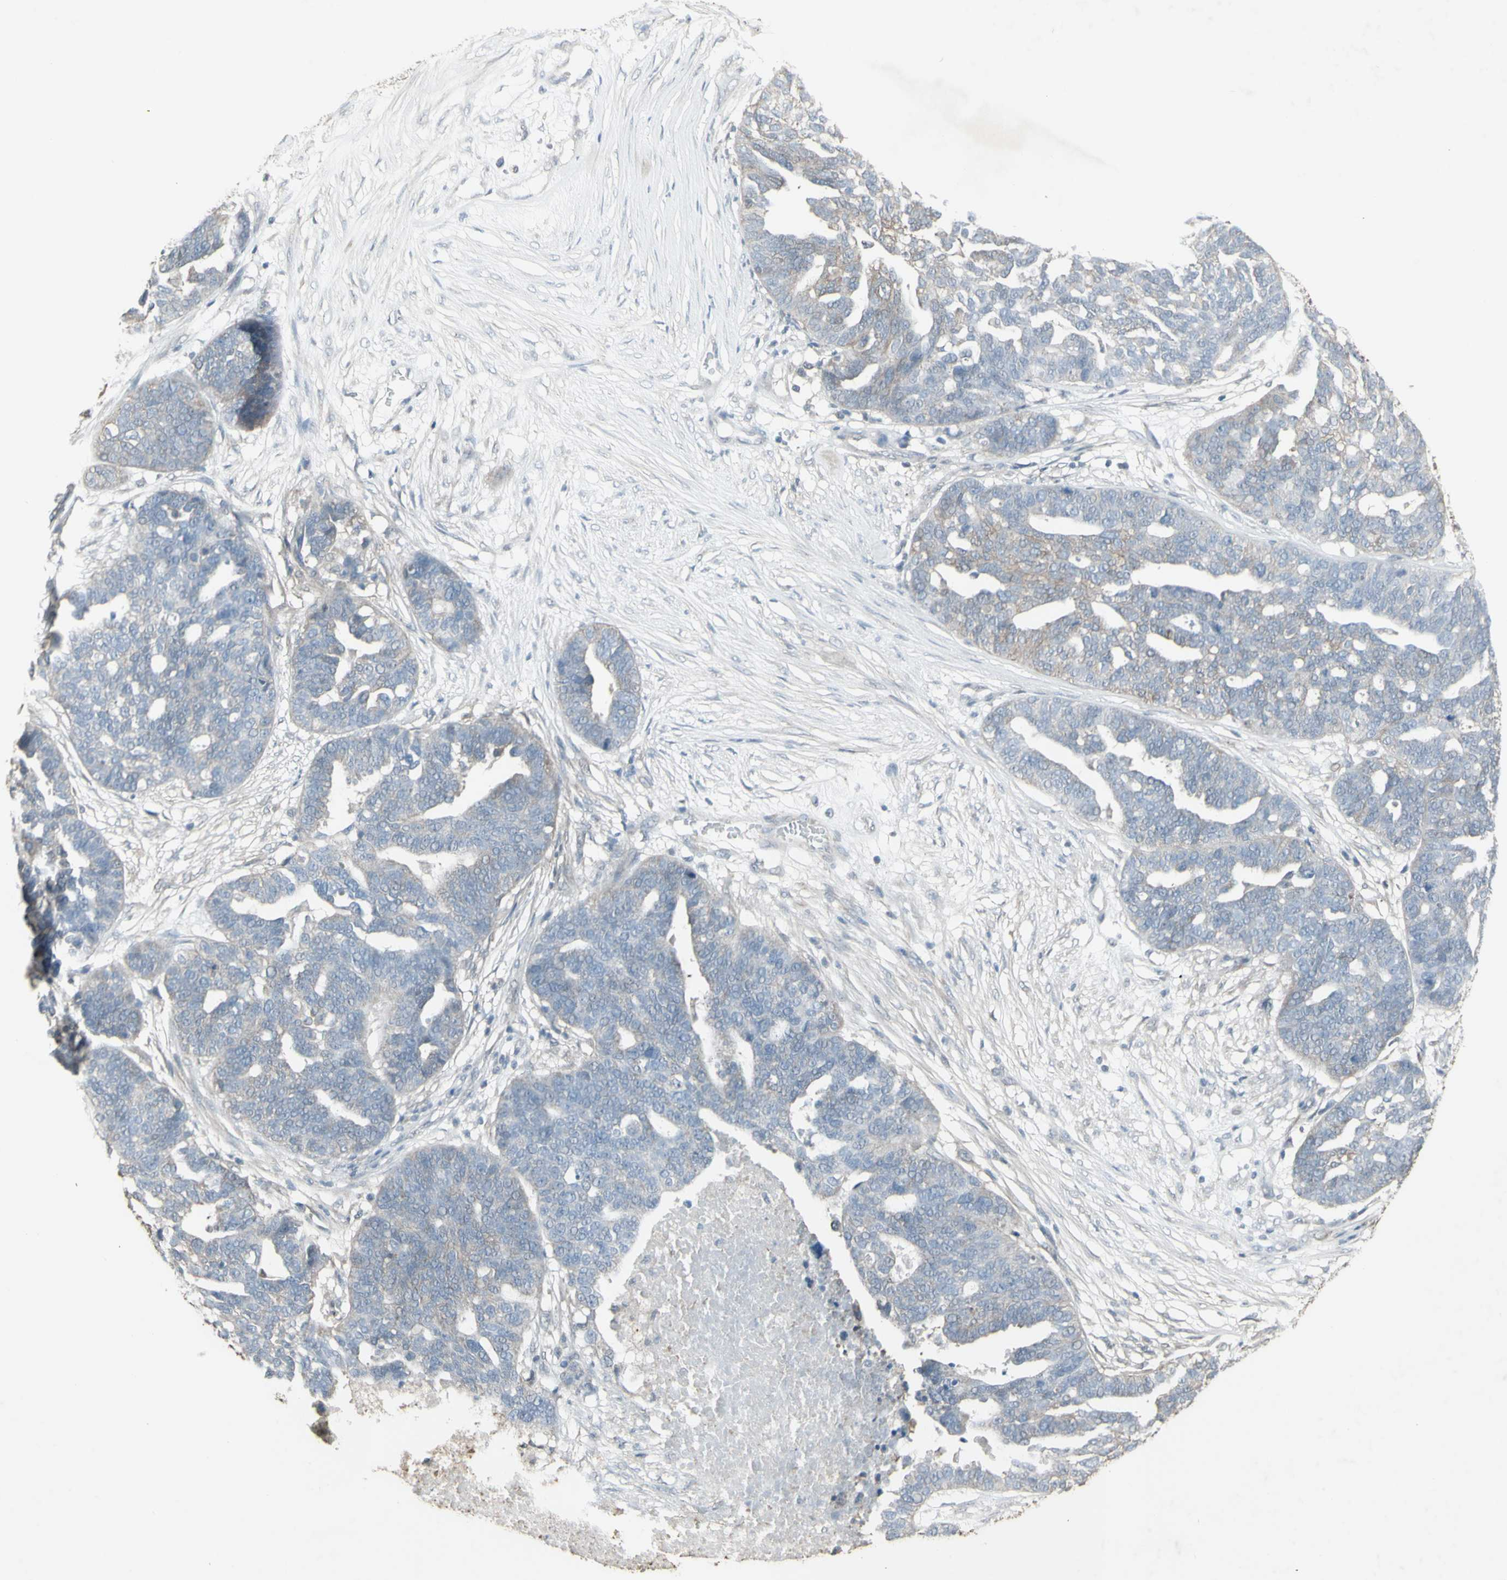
{"staining": {"intensity": "negative", "quantity": "none", "location": "none"}, "tissue": "ovarian cancer", "cell_type": "Tumor cells", "image_type": "cancer", "snomed": [{"axis": "morphology", "description": "Cystadenocarcinoma, serous, NOS"}, {"axis": "topography", "description": "Ovary"}], "caption": "This is an immunohistochemistry (IHC) image of human ovarian serous cystadenocarcinoma. There is no positivity in tumor cells.", "gene": "FXYD3", "patient": {"sex": "female", "age": 59}}